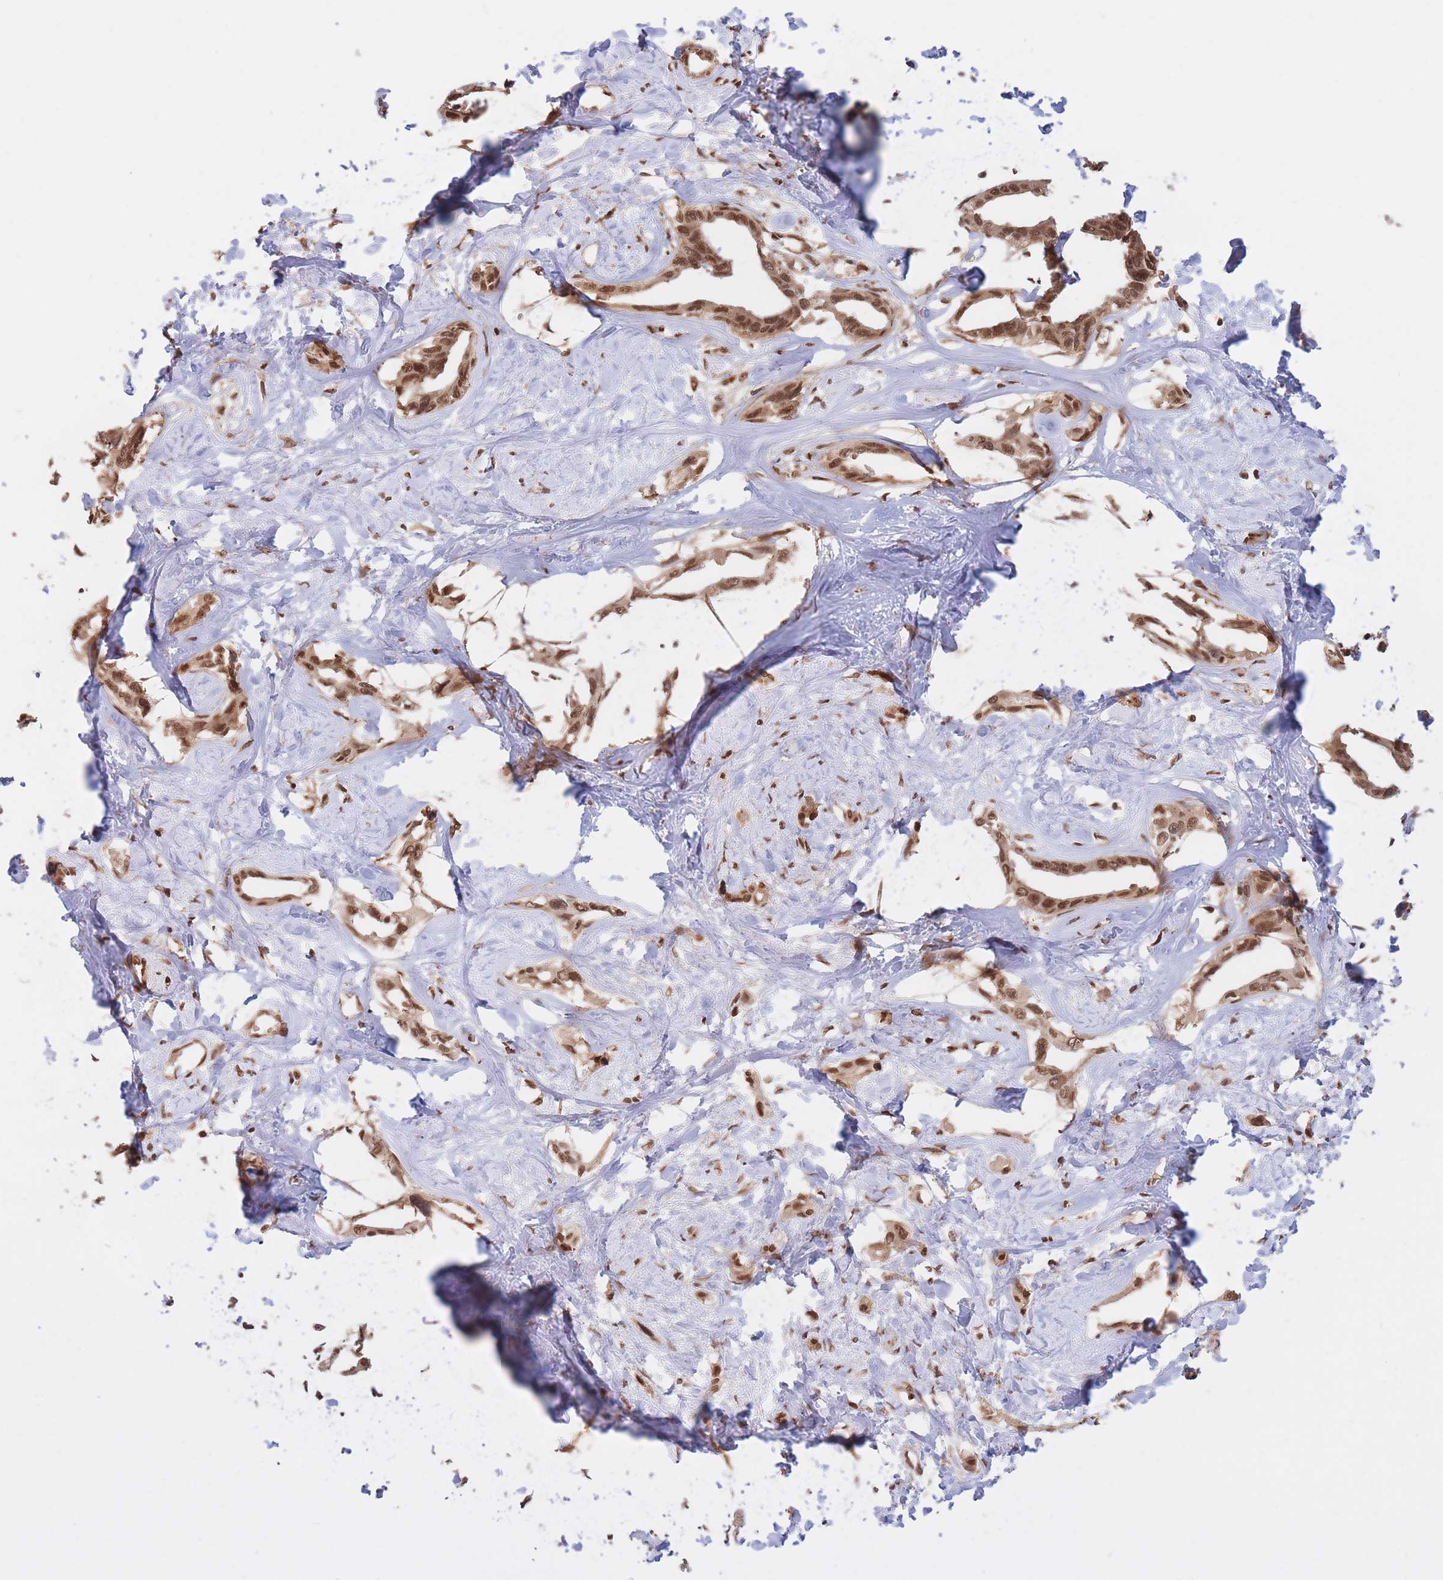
{"staining": {"intensity": "moderate", "quantity": ">75%", "location": "cytoplasmic/membranous,nuclear"}, "tissue": "liver cancer", "cell_type": "Tumor cells", "image_type": "cancer", "snomed": [{"axis": "morphology", "description": "Cholangiocarcinoma"}, {"axis": "topography", "description": "Liver"}], "caption": "Immunohistochemical staining of human cholangiocarcinoma (liver) shows moderate cytoplasmic/membranous and nuclear protein expression in about >75% of tumor cells. (Brightfield microscopy of DAB IHC at high magnification).", "gene": "SRA1", "patient": {"sex": "male", "age": 59}}